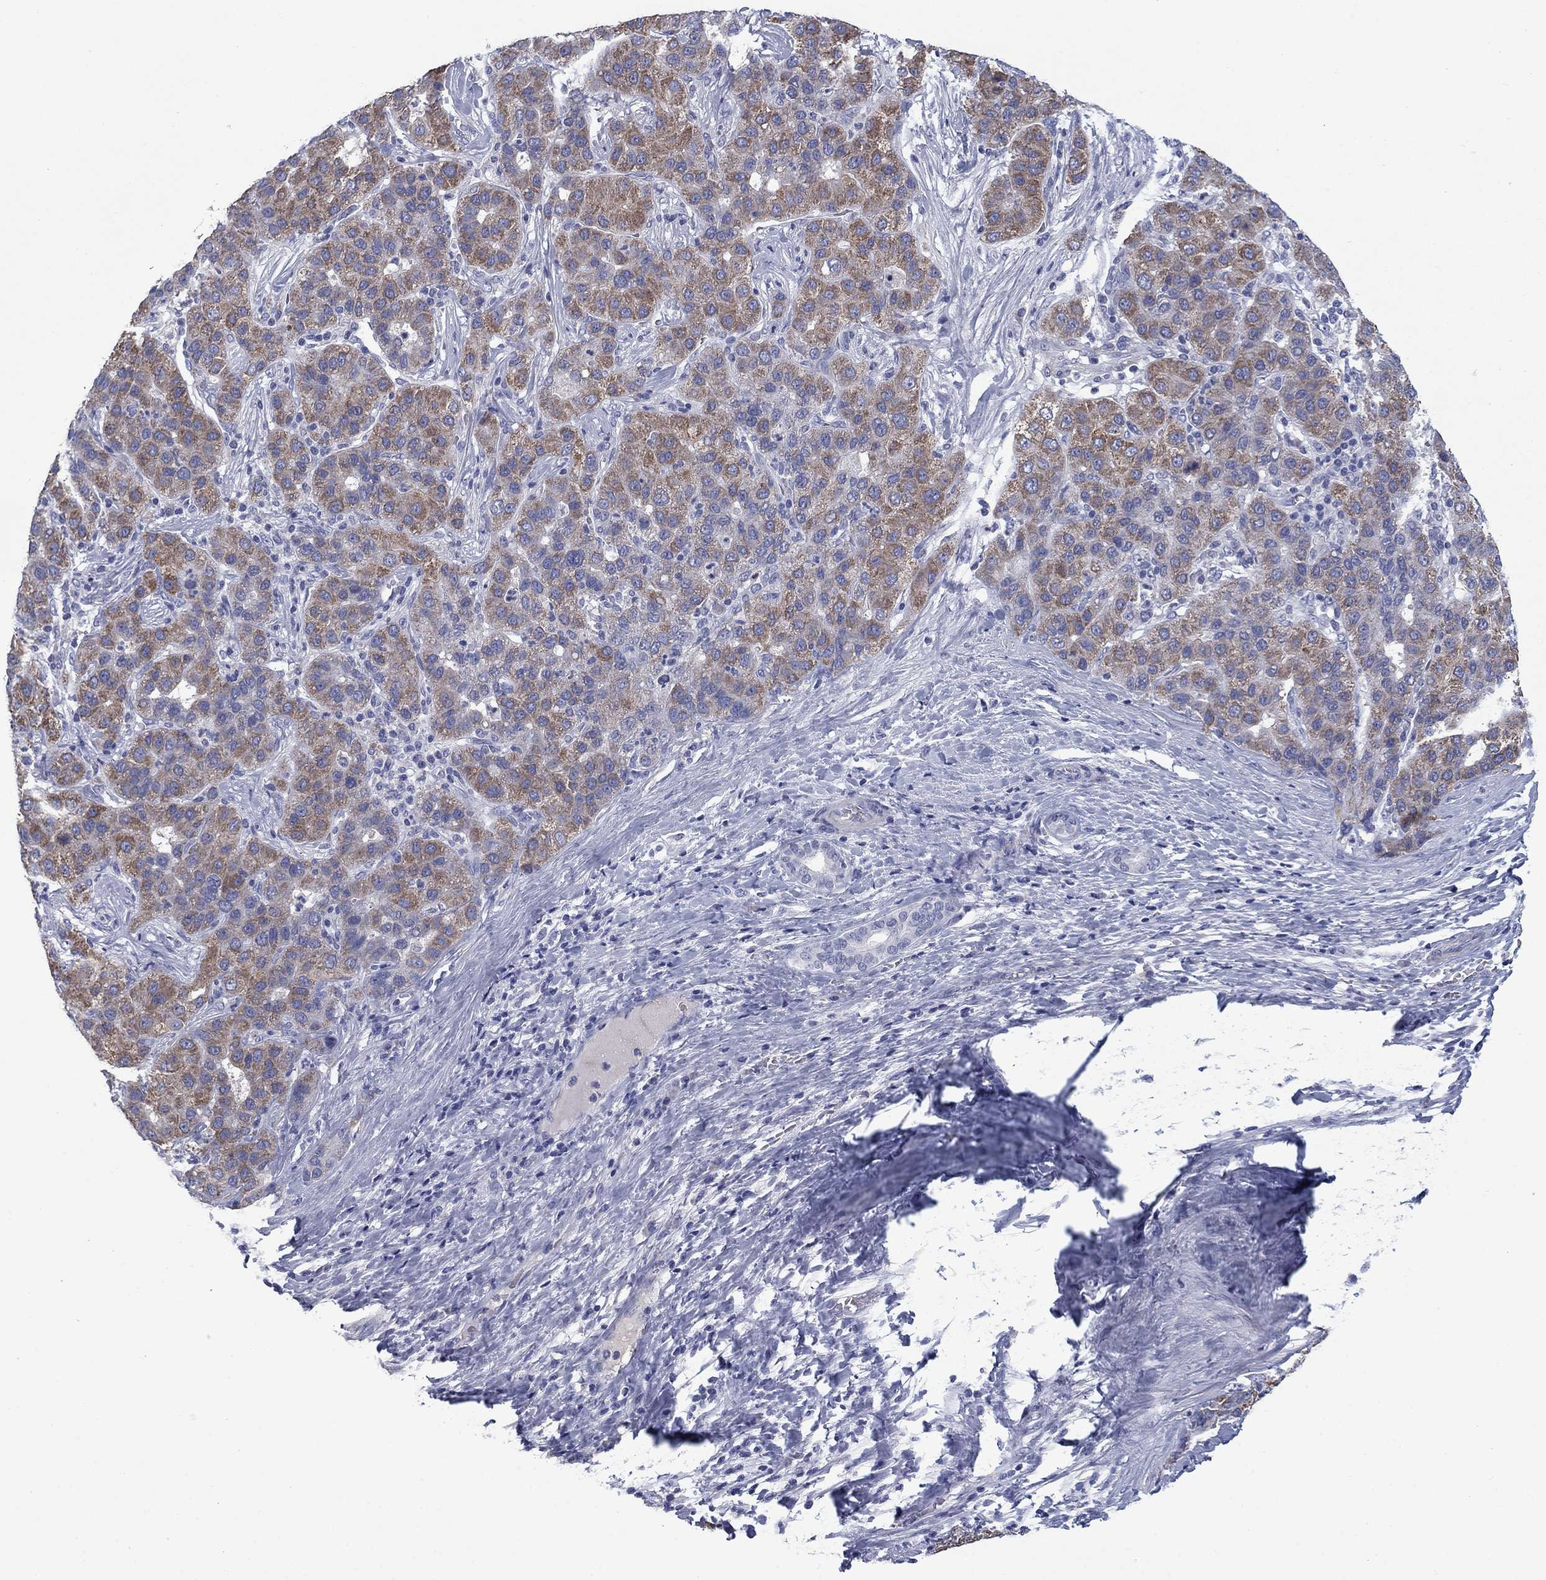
{"staining": {"intensity": "moderate", "quantity": ">75%", "location": "cytoplasmic/membranous"}, "tissue": "liver cancer", "cell_type": "Tumor cells", "image_type": "cancer", "snomed": [{"axis": "morphology", "description": "Carcinoma, Hepatocellular, NOS"}, {"axis": "topography", "description": "Liver"}], "caption": "Immunohistochemical staining of human hepatocellular carcinoma (liver) demonstrates medium levels of moderate cytoplasmic/membranous protein positivity in approximately >75% of tumor cells. (DAB (3,3'-diaminobenzidine) IHC, brown staining for protein, blue staining for nuclei).", "gene": "FRK", "patient": {"sex": "male", "age": 65}}